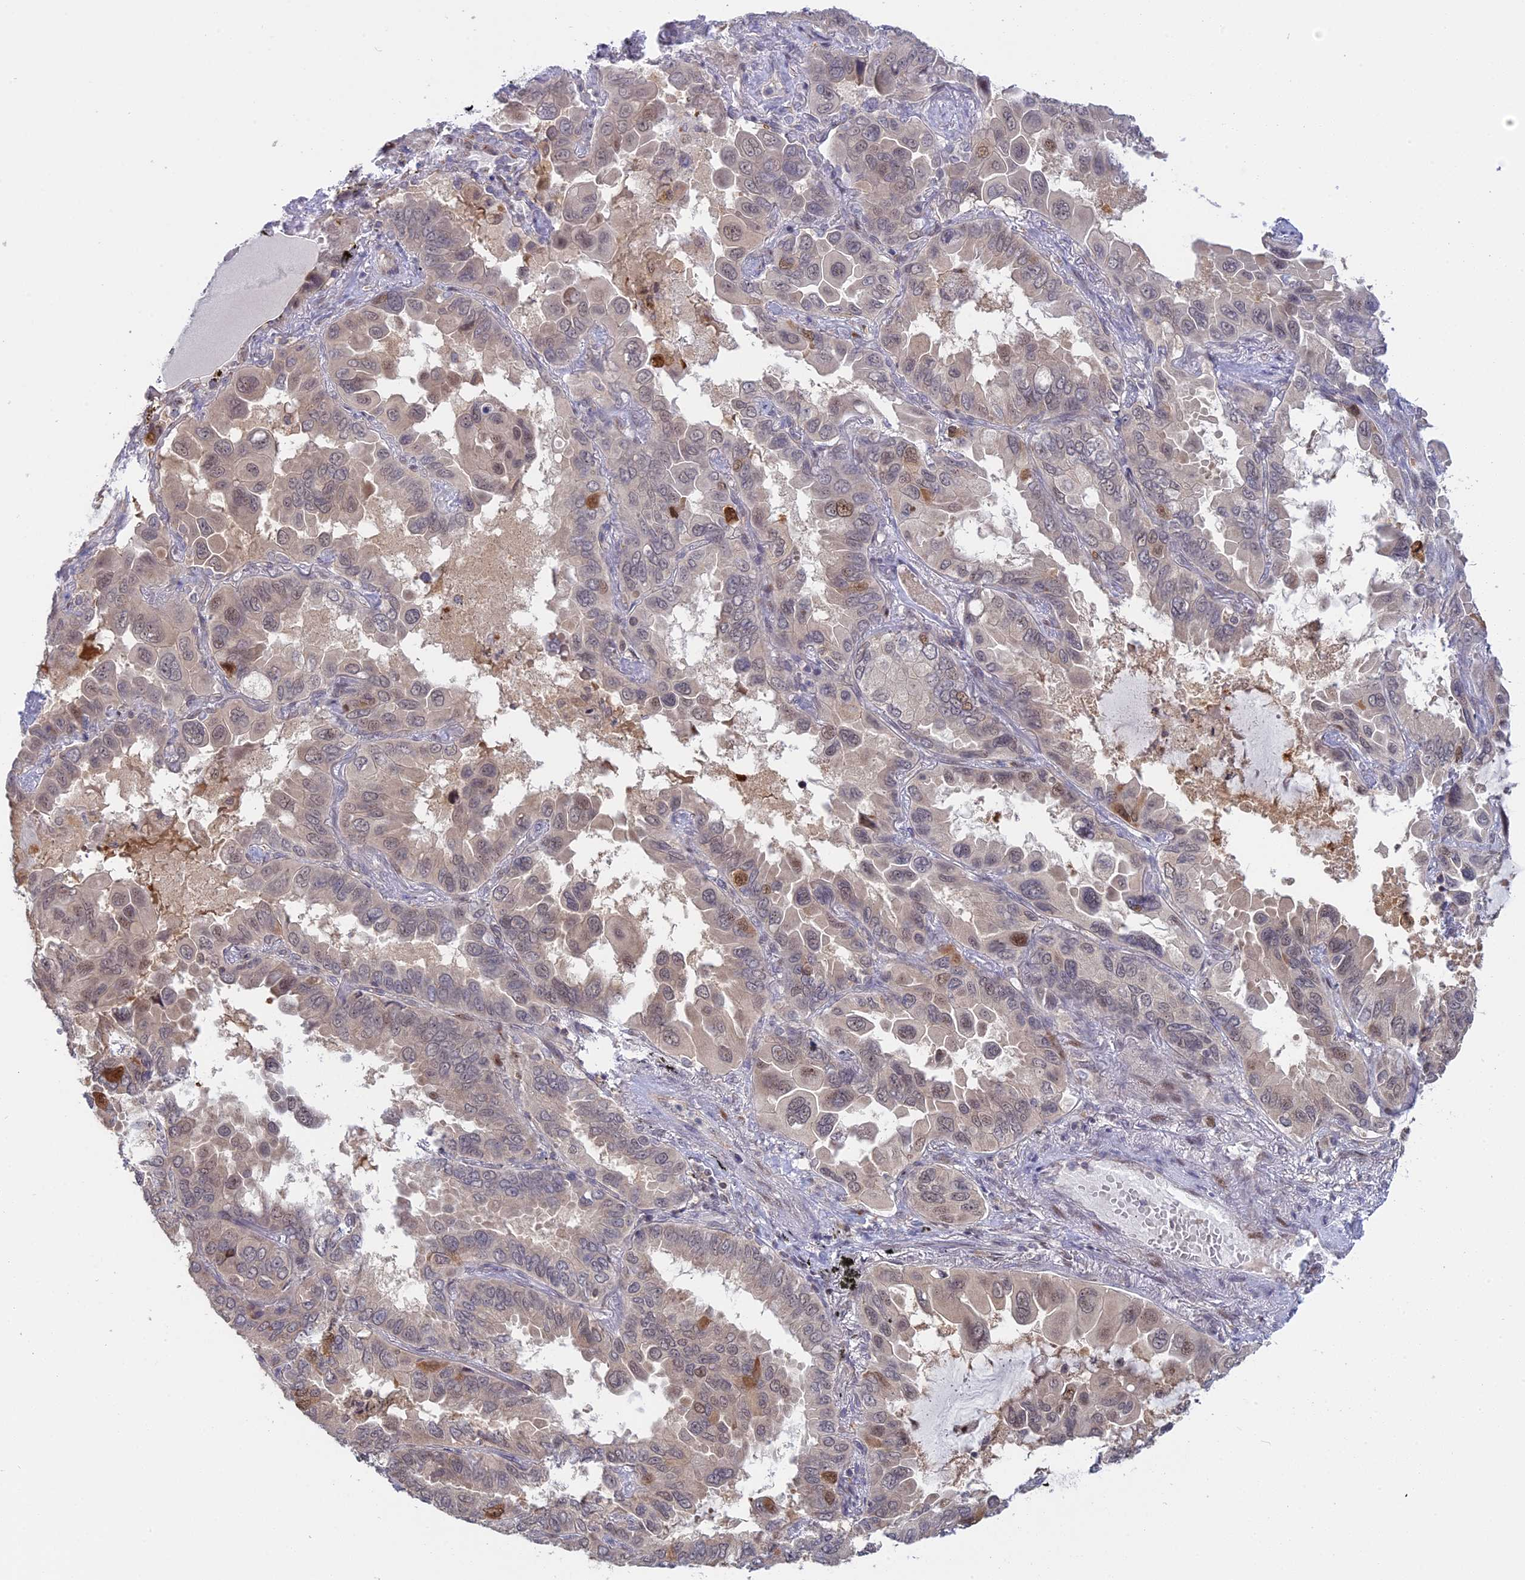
{"staining": {"intensity": "moderate", "quantity": "<25%", "location": "nuclear"}, "tissue": "lung cancer", "cell_type": "Tumor cells", "image_type": "cancer", "snomed": [{"axis": "morphology", "description": "Adenocarcinoma, NOS"}, {"axis": "topography", "description": "Lung"}], "caption": "A high-resolution image shows immunohistochemistry staining of lung cancer (adenocarcinoma), which reveals moderate nuclear expression in approximately <25% of tumor cells.", "gene": "GSKIP", "patient": {"sex": "male", "age": 64}}